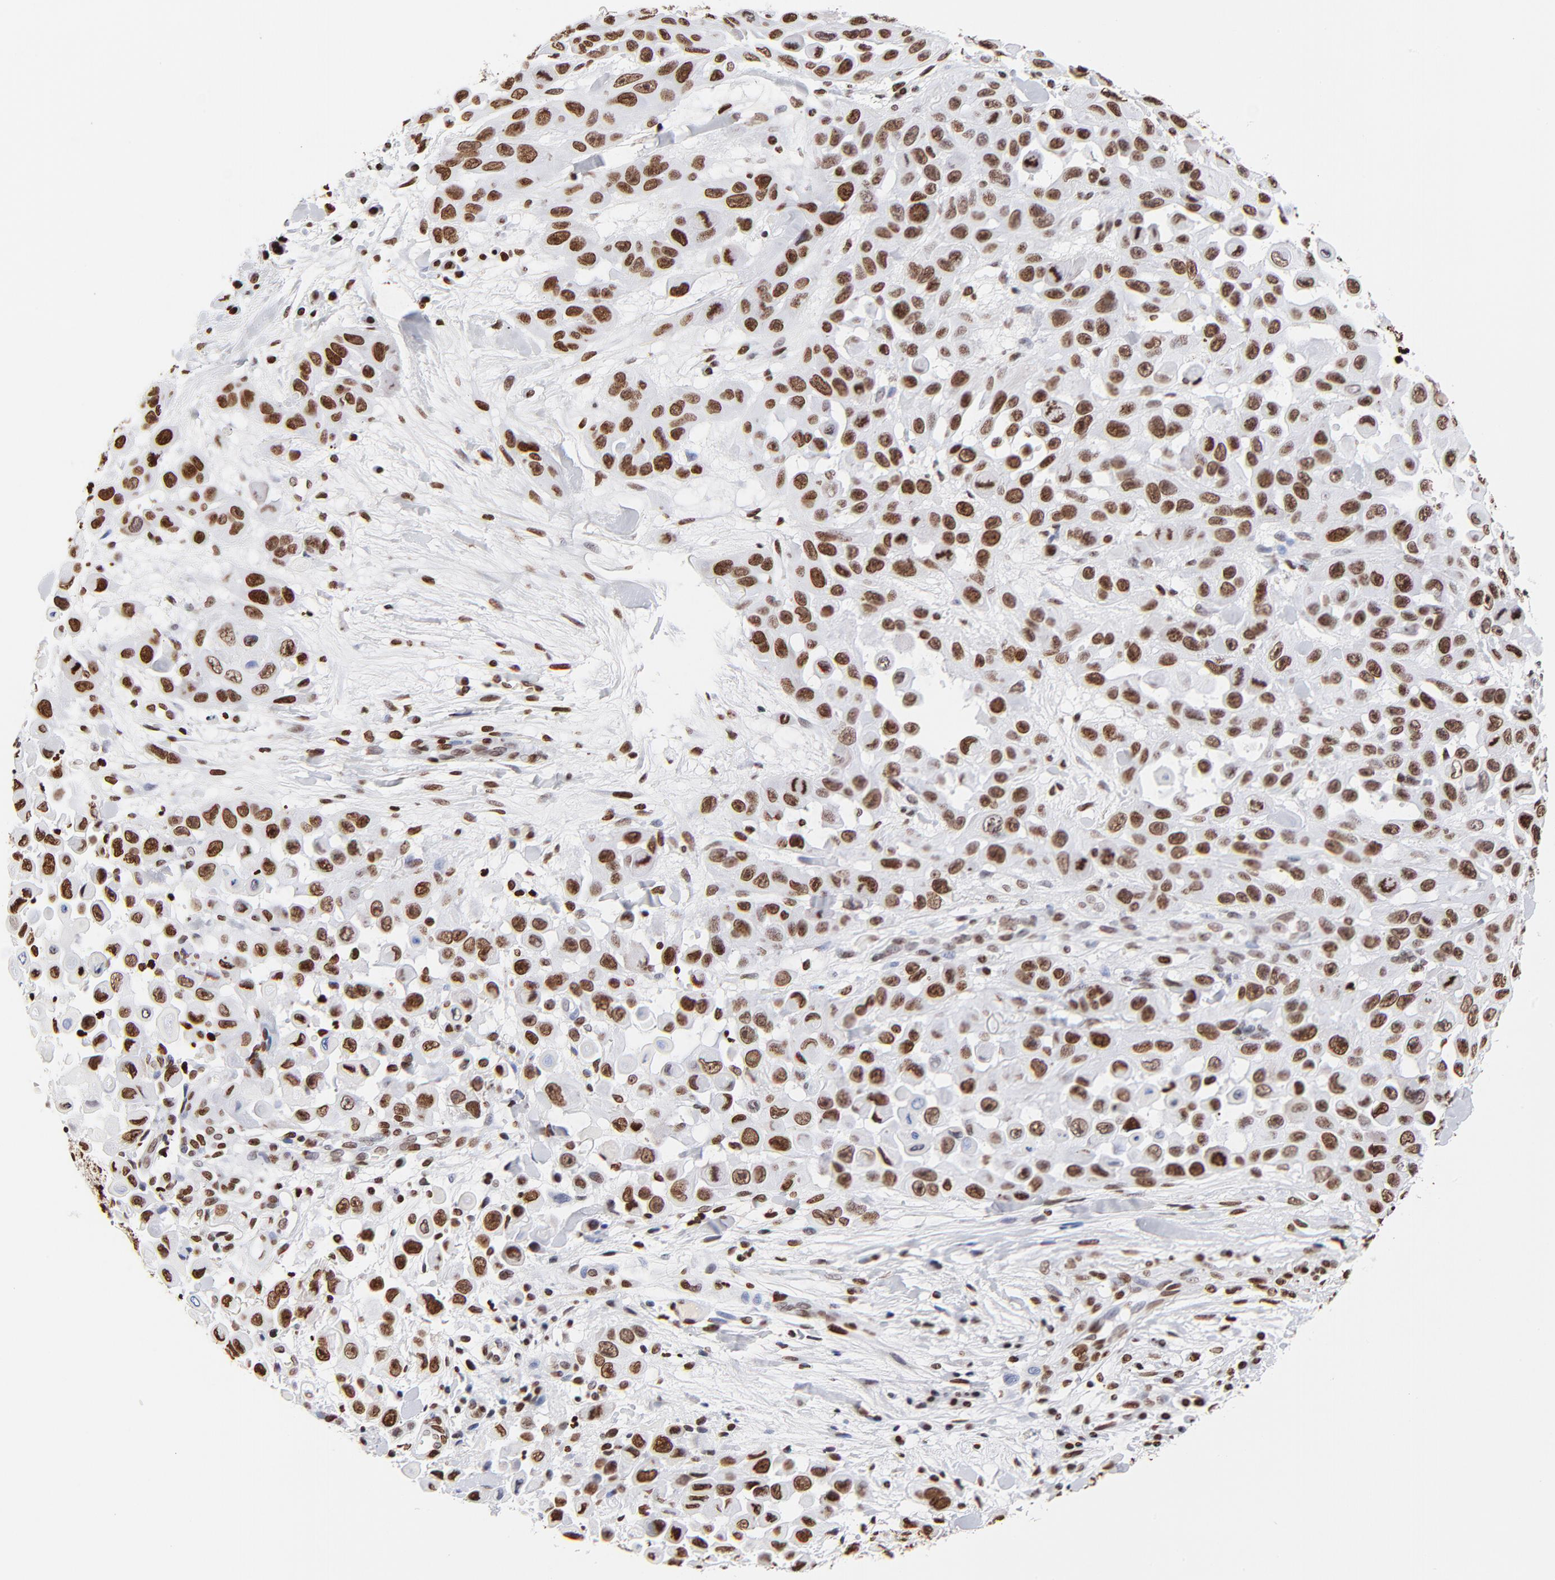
{"staining": {"intensity": "strong", "quantity": ">75%", "location": "nuclear"}, "tissue": "skin cancer", "cell_type": "Tumor cells", "image_type": "cancer", "snomed": [{"axis": "morphology", "description": "Squamous cell carcinoma, NOS"}, {"axis": "topography", "description": "Skin"}], "caption": "DAB (3,3'-diaminobenzidine) immunohistochemical staining of human squamous cell carcinoma (skin) shows strong nuclear protein positivity in approximately >75% of tumor cells.", "gene": "FBH1", "patient": {"sex": "male", "age": 81}}